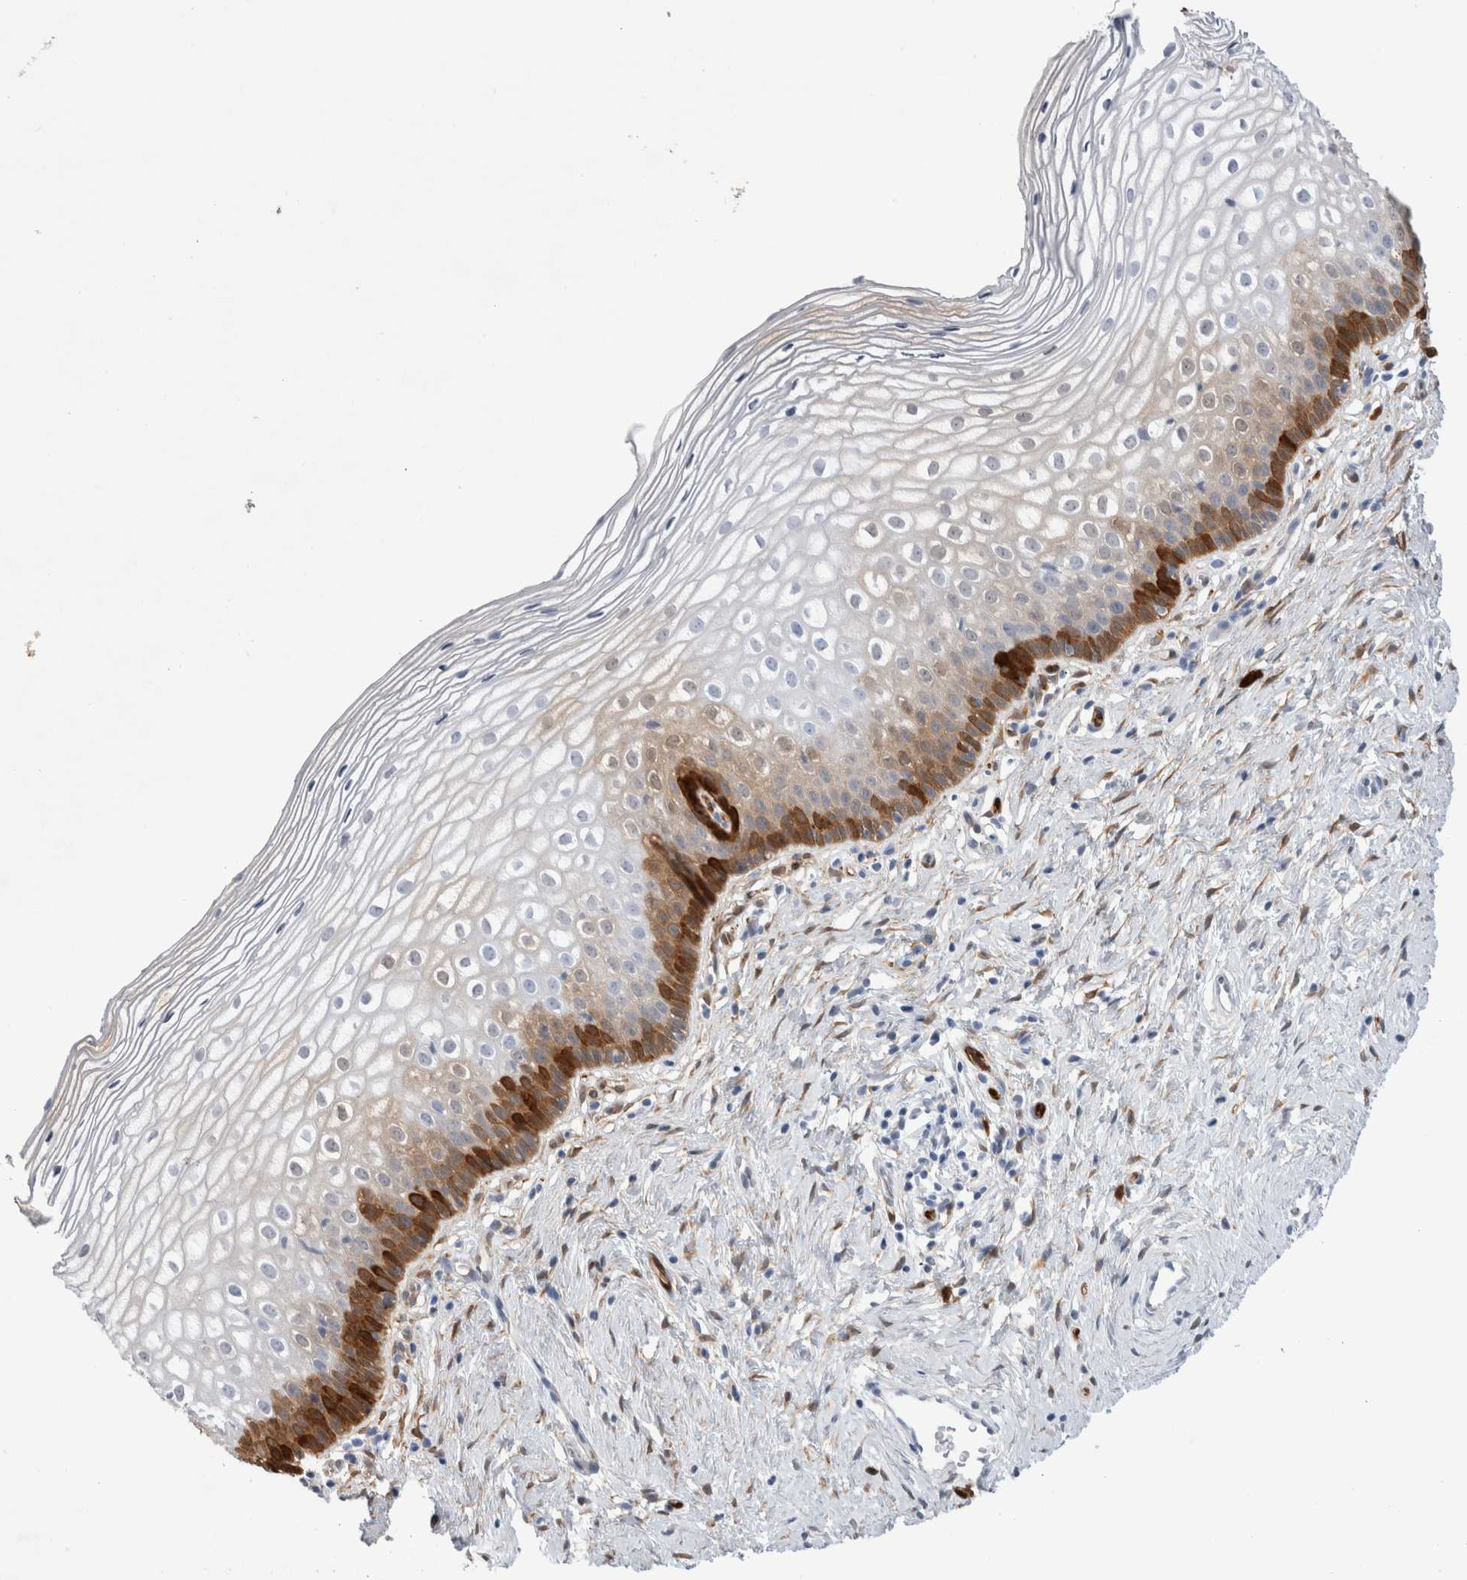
{"staining": {"intensity": "strong", "quantity": "<25%", "location": "cytoplasmic/membranous"}, "tissue": "cervix", "cell_type": "Squamous epithelial cells", "image_type": "normal", "snomed": [{"axis": "morphology", "description": "Normal tissue, NOS"}, {"axis": "topography", "description": "Cervix"}], "caption": "A brown stain shows strong cytoplasmic/membranous staining of a protein in squamous epithelial cells of normal cervix. (IHC, brightfield microscopy, high magnification).", "gene": "NAPEPLD", "patient": {"sex": "female", "age": 27}}